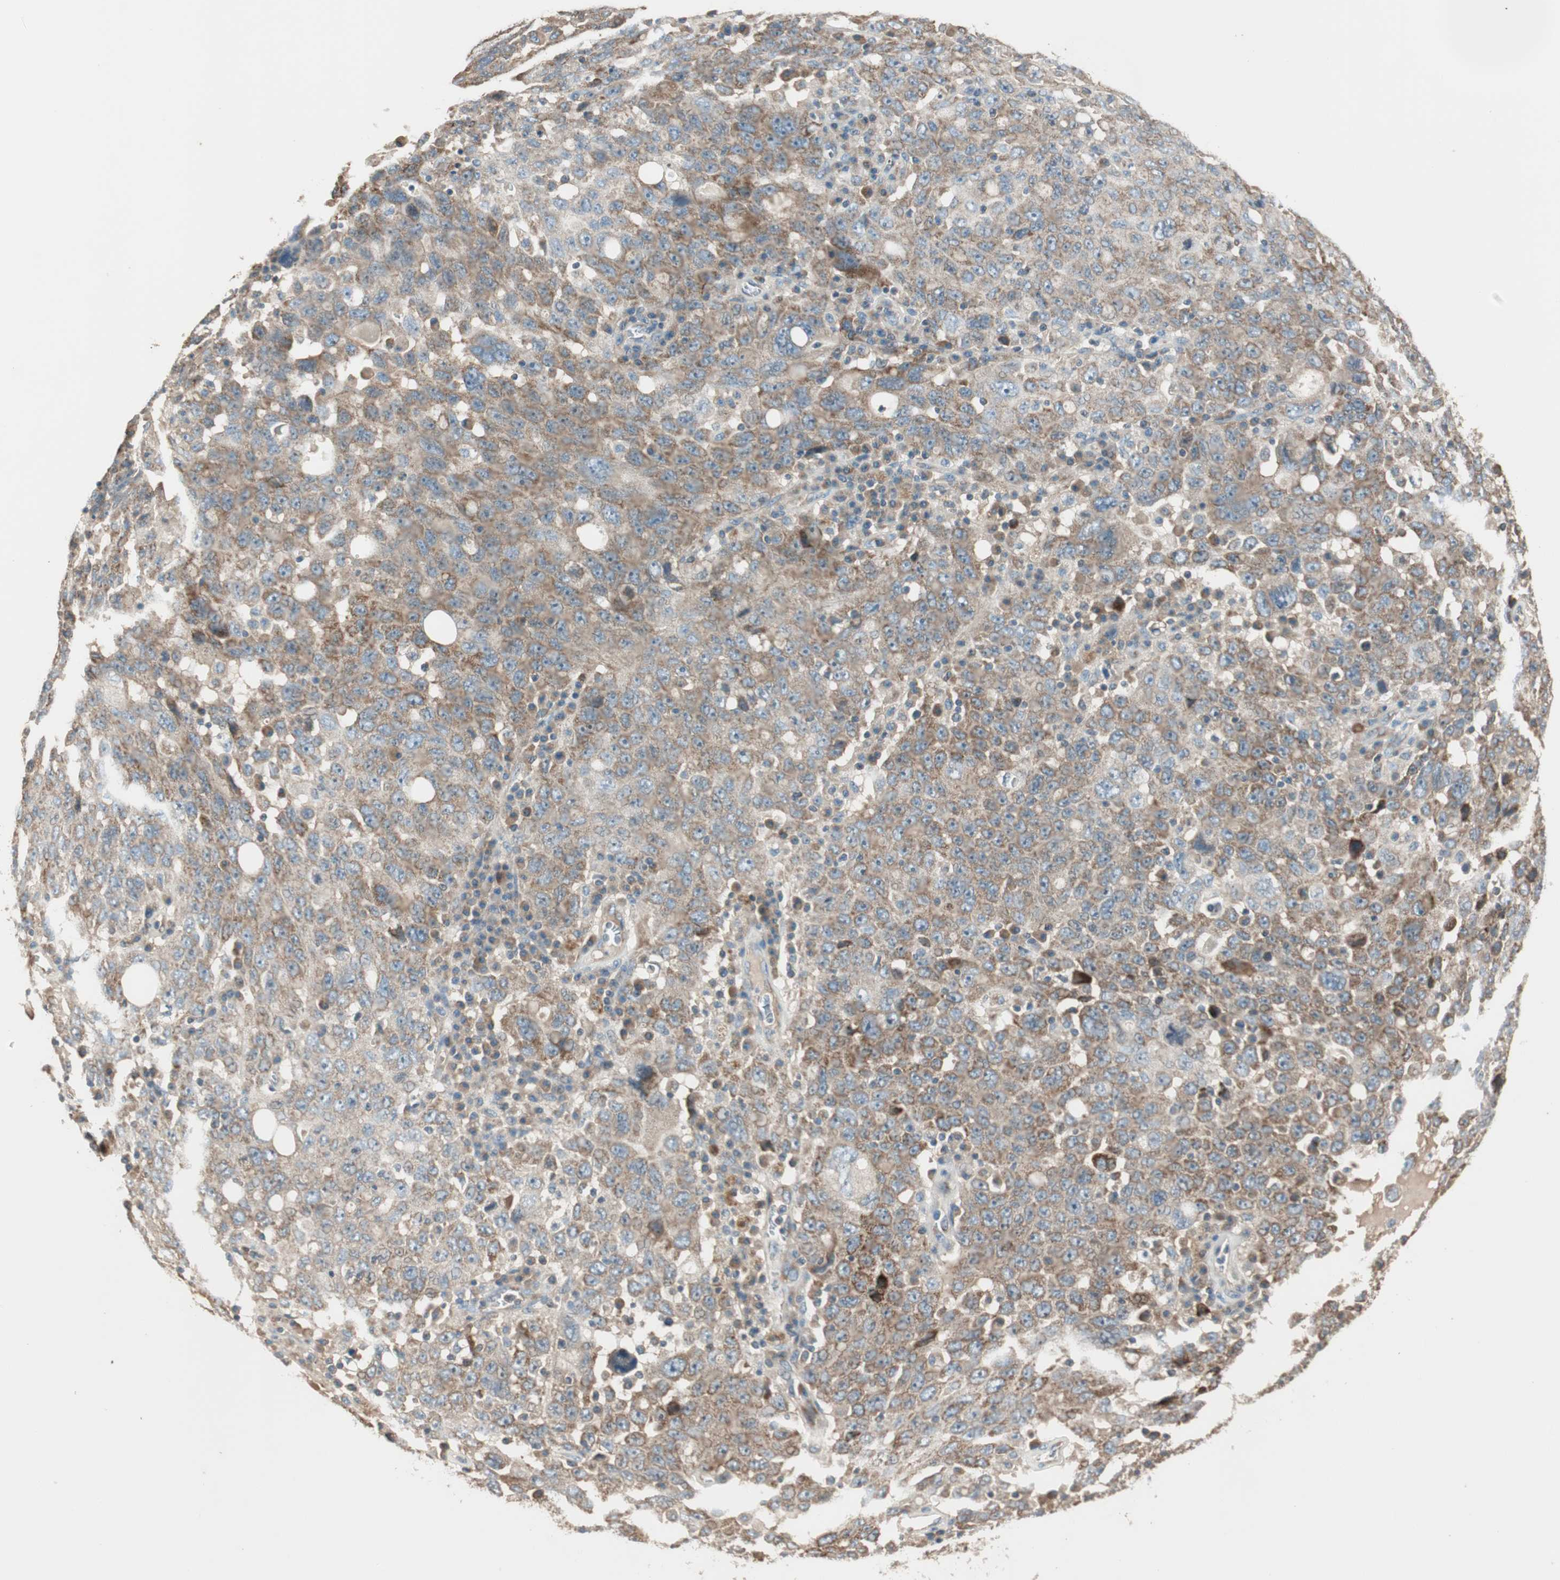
{"staining": {"intensity": "moderate", "quantity": ">75%", "location": "cytoplasmic/membranous"}, "tissue": "ovarian cancer", "cell_type": "Tumor cells", "image_type": "cancer", "snomed": [{"axis": "morphology", "description": "Carcinoma, endometroid"}, {"axis": "topography", "description": "Ovary"}], "caption": "Protein expression analysis of ovarian cancer demonstrates moderate cytoplasmic/membranous staining in approximately >75% of tumor cells. (IHC, brightfield microscopy, high magnification).", "gene": "CC2D1A", "patient": {"sex": "female", "age": 62}}